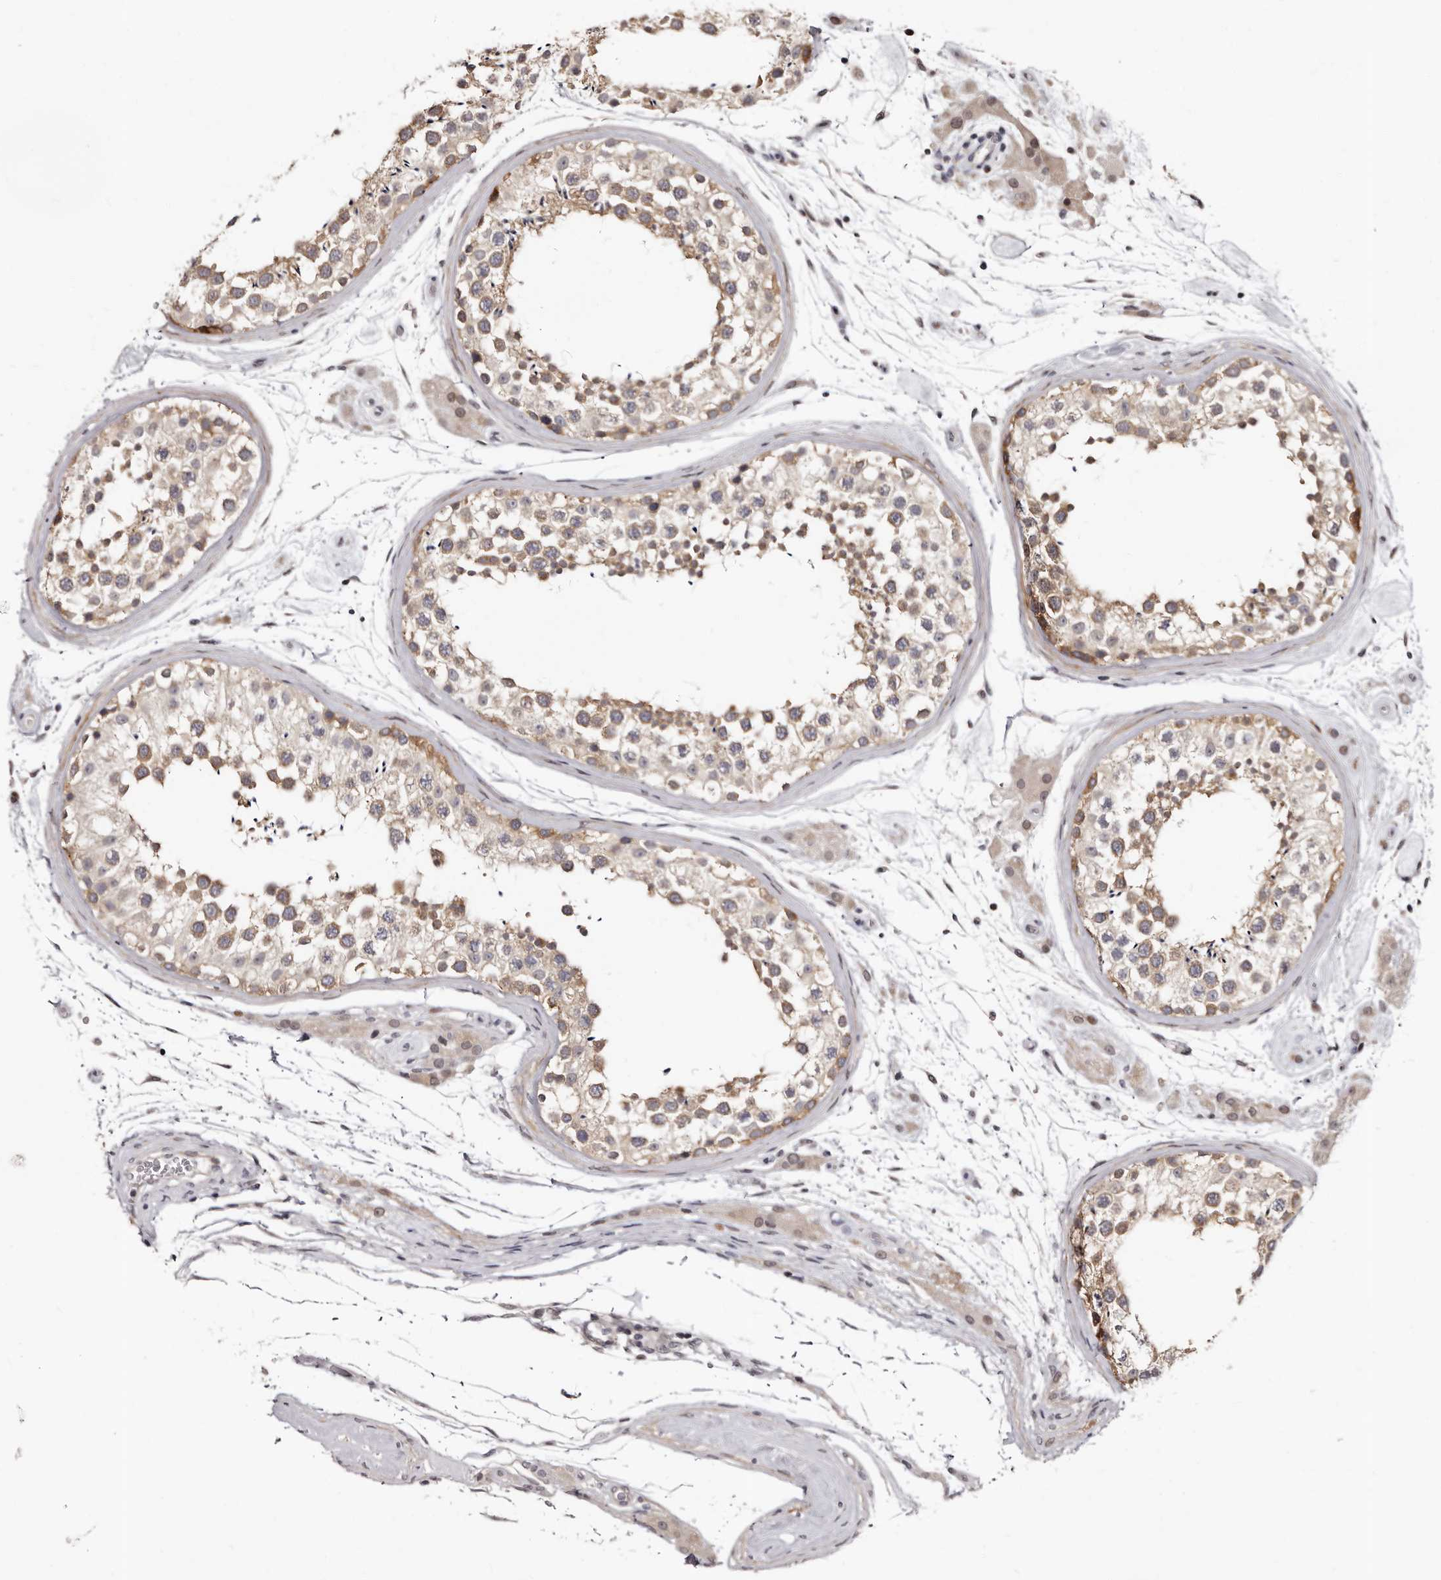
{"staining": {"intensity": "moderate", "quantity": ">75%", "location": "cytoplasmic/membranous"}, "tissue": "testis", "cell_type": "Cells in seminiferous ducts", "image_type": "normal", "snomed": [{"axis": "morphology", "description": "Normal tissue, NOS"}, {"axis": "topography", "description": "Testis"}], "caption": "DAB (3,3'-diaminobenzidine) immunohistochemical staining of unremarkable human testis demonstrates moderate cytoplasmic/membranous protein staining in about >75% of cells in seminiferous ducts. (brown staining indicates protein expression, while blue staining denotes nuclei).", "gene": "PHF20L1", "patient": {"sex": "male", "age": 46}}